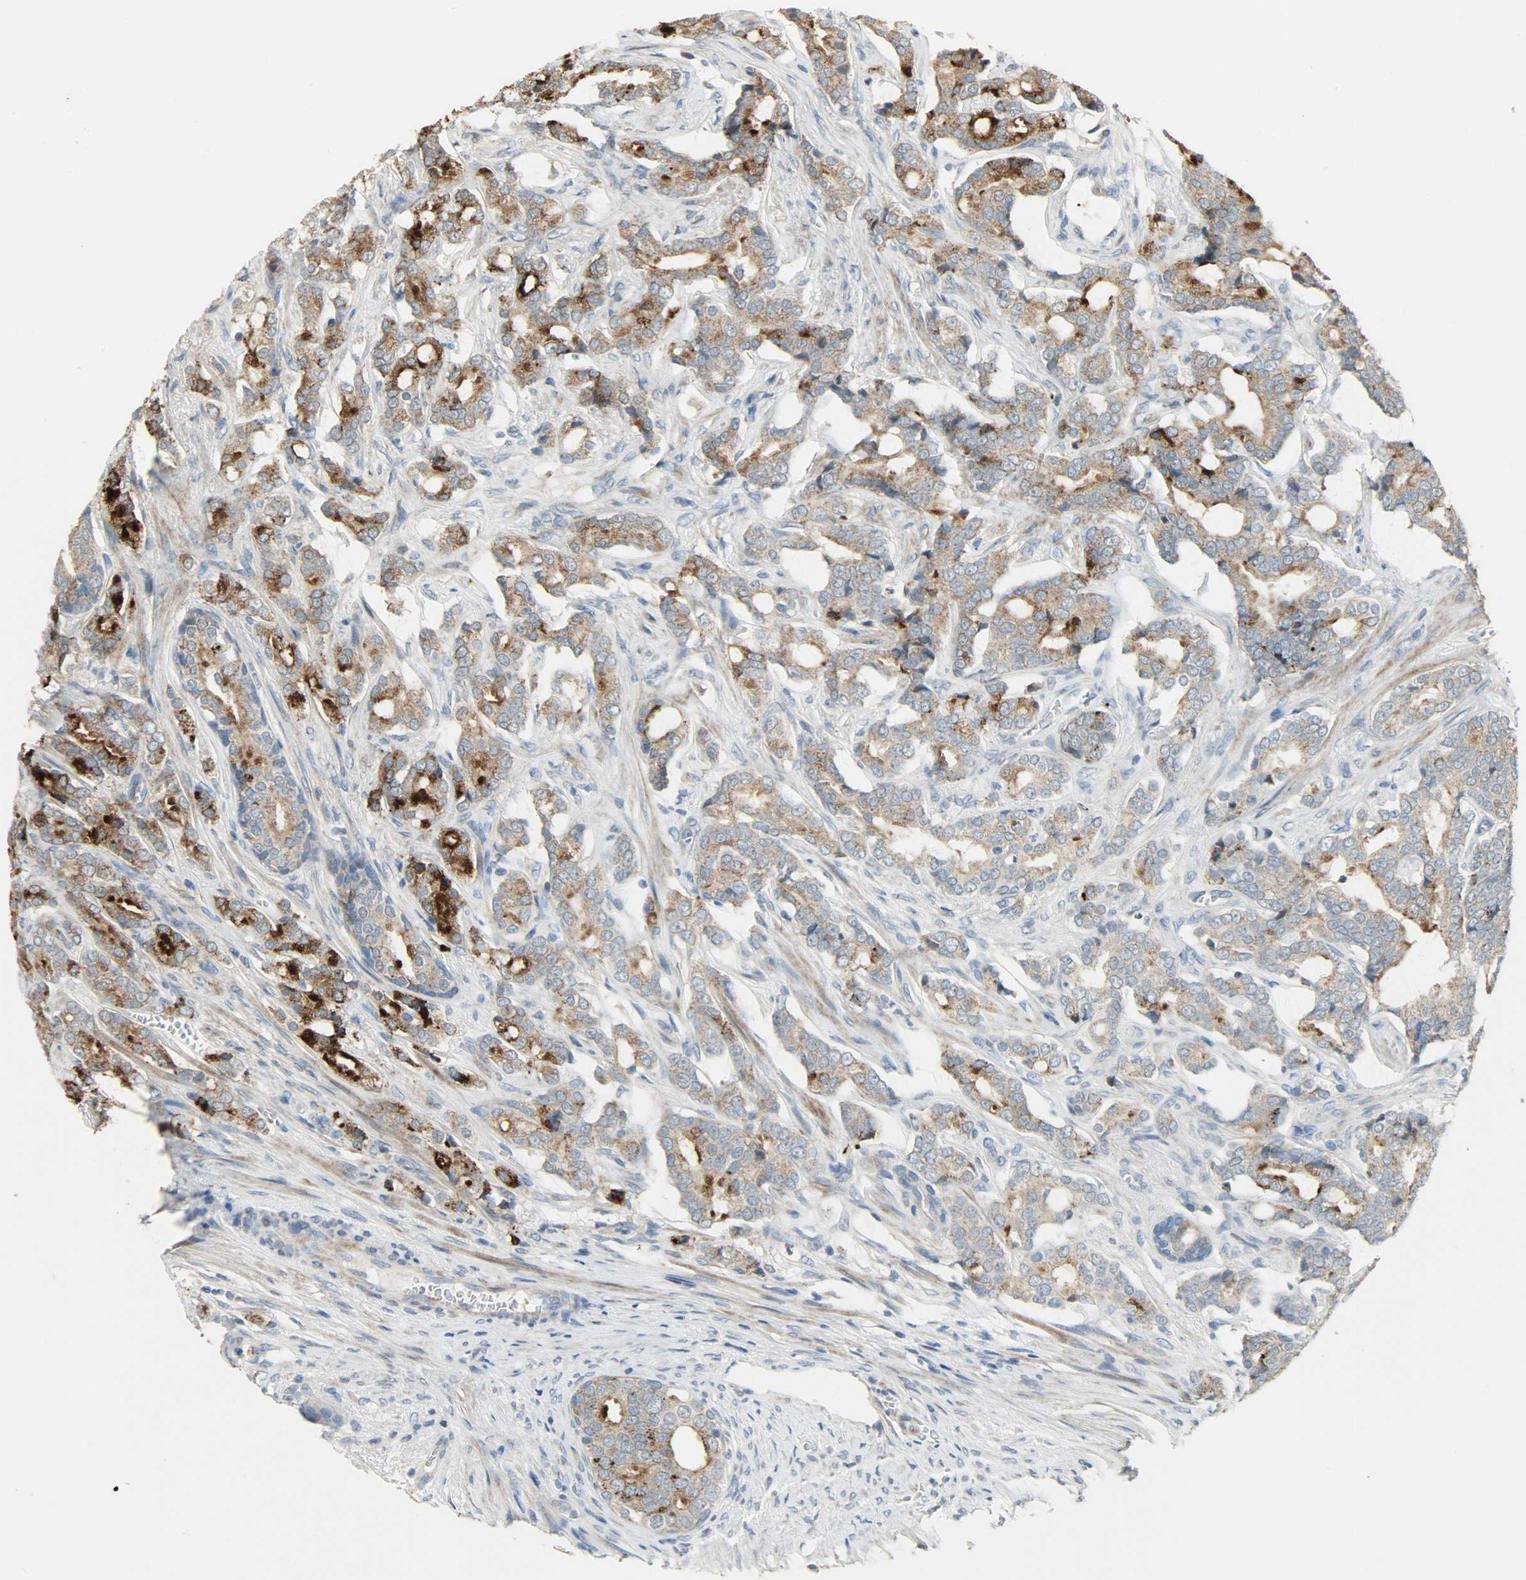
{"staining": {"intensity": "strong", "quantity": ">75%", "location": "cytoplasmic/membranous"}, "tissue": "prostate cancer", "cell_type": "Tumor cells", "image_type": "cancer", "snomed": [{"axis": "morphology", "description": "Adenocarcinoma, Low grade"}, {"axis": "topography", "description": "Prostate"}], "caption": "High-power microscopy captured an immunohistochemistry (IHC) histopathology image of prostate cancer, revealing strong cytoplasmic/membranous staining in approximately >75% of tumor cells.", "gene": "PPP1R1B", "patient": {"sex": "male", "age": 58}}